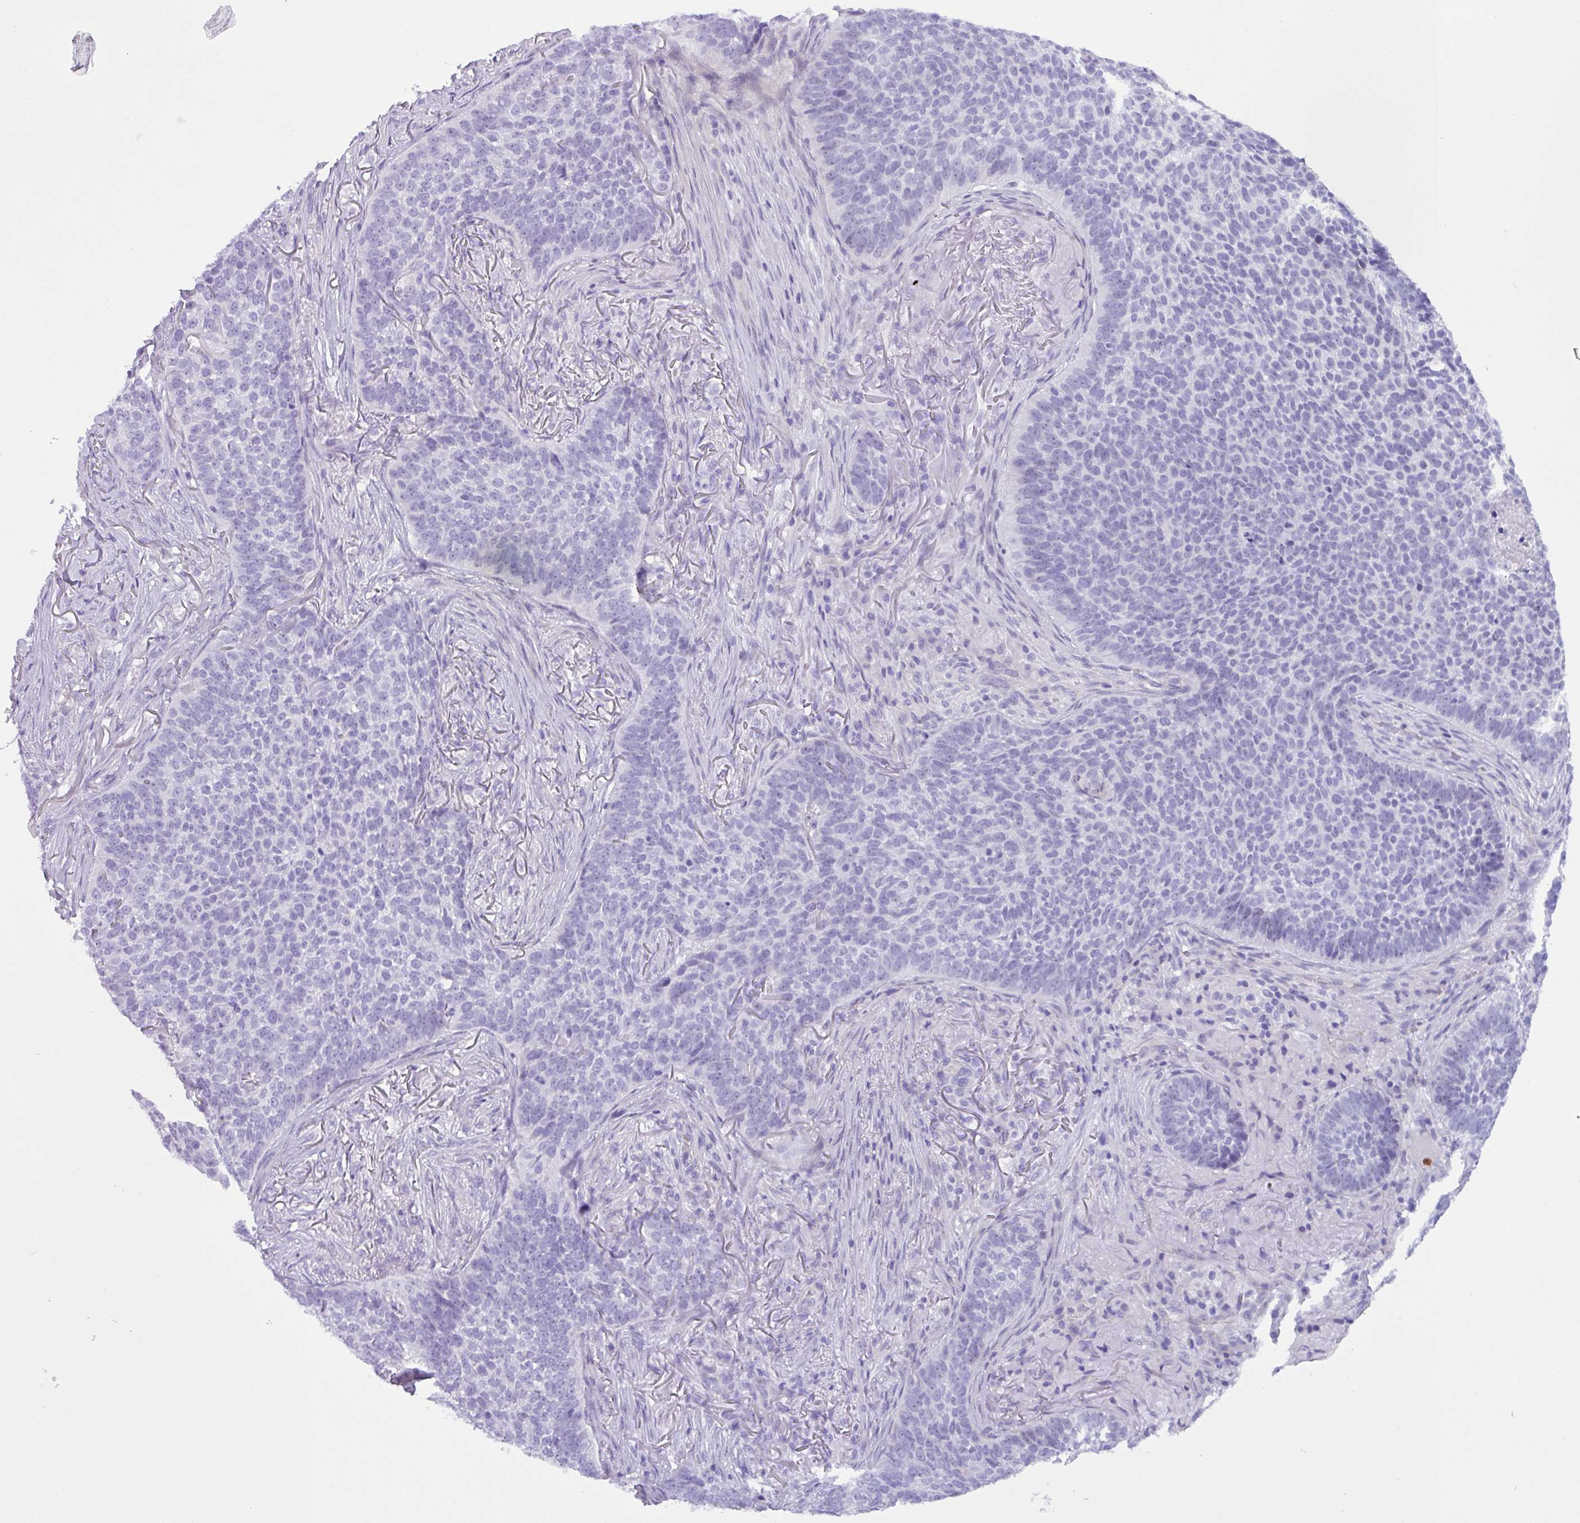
{"staining": {"intensity": "negative", "quantity": "none", "location": "none"}, "tissue": "skin cancer", "cell_type": "Tumor cells", "image_type": "cancer", "snomed": [{"axis": "morphology", "description": "Basal cell carcinoma"}, {"axis": "topography", "description": "Skin"}], "caption": "Immunohistochemistry image of neoplastic tissue: skin basal cell carcinoma stained with DAB (3,3'-diaminobenzidine) shows no significant protein positivity in tumor cells.", "gene": "MRM2", "patient": {"sex": "male", "age": 85}}